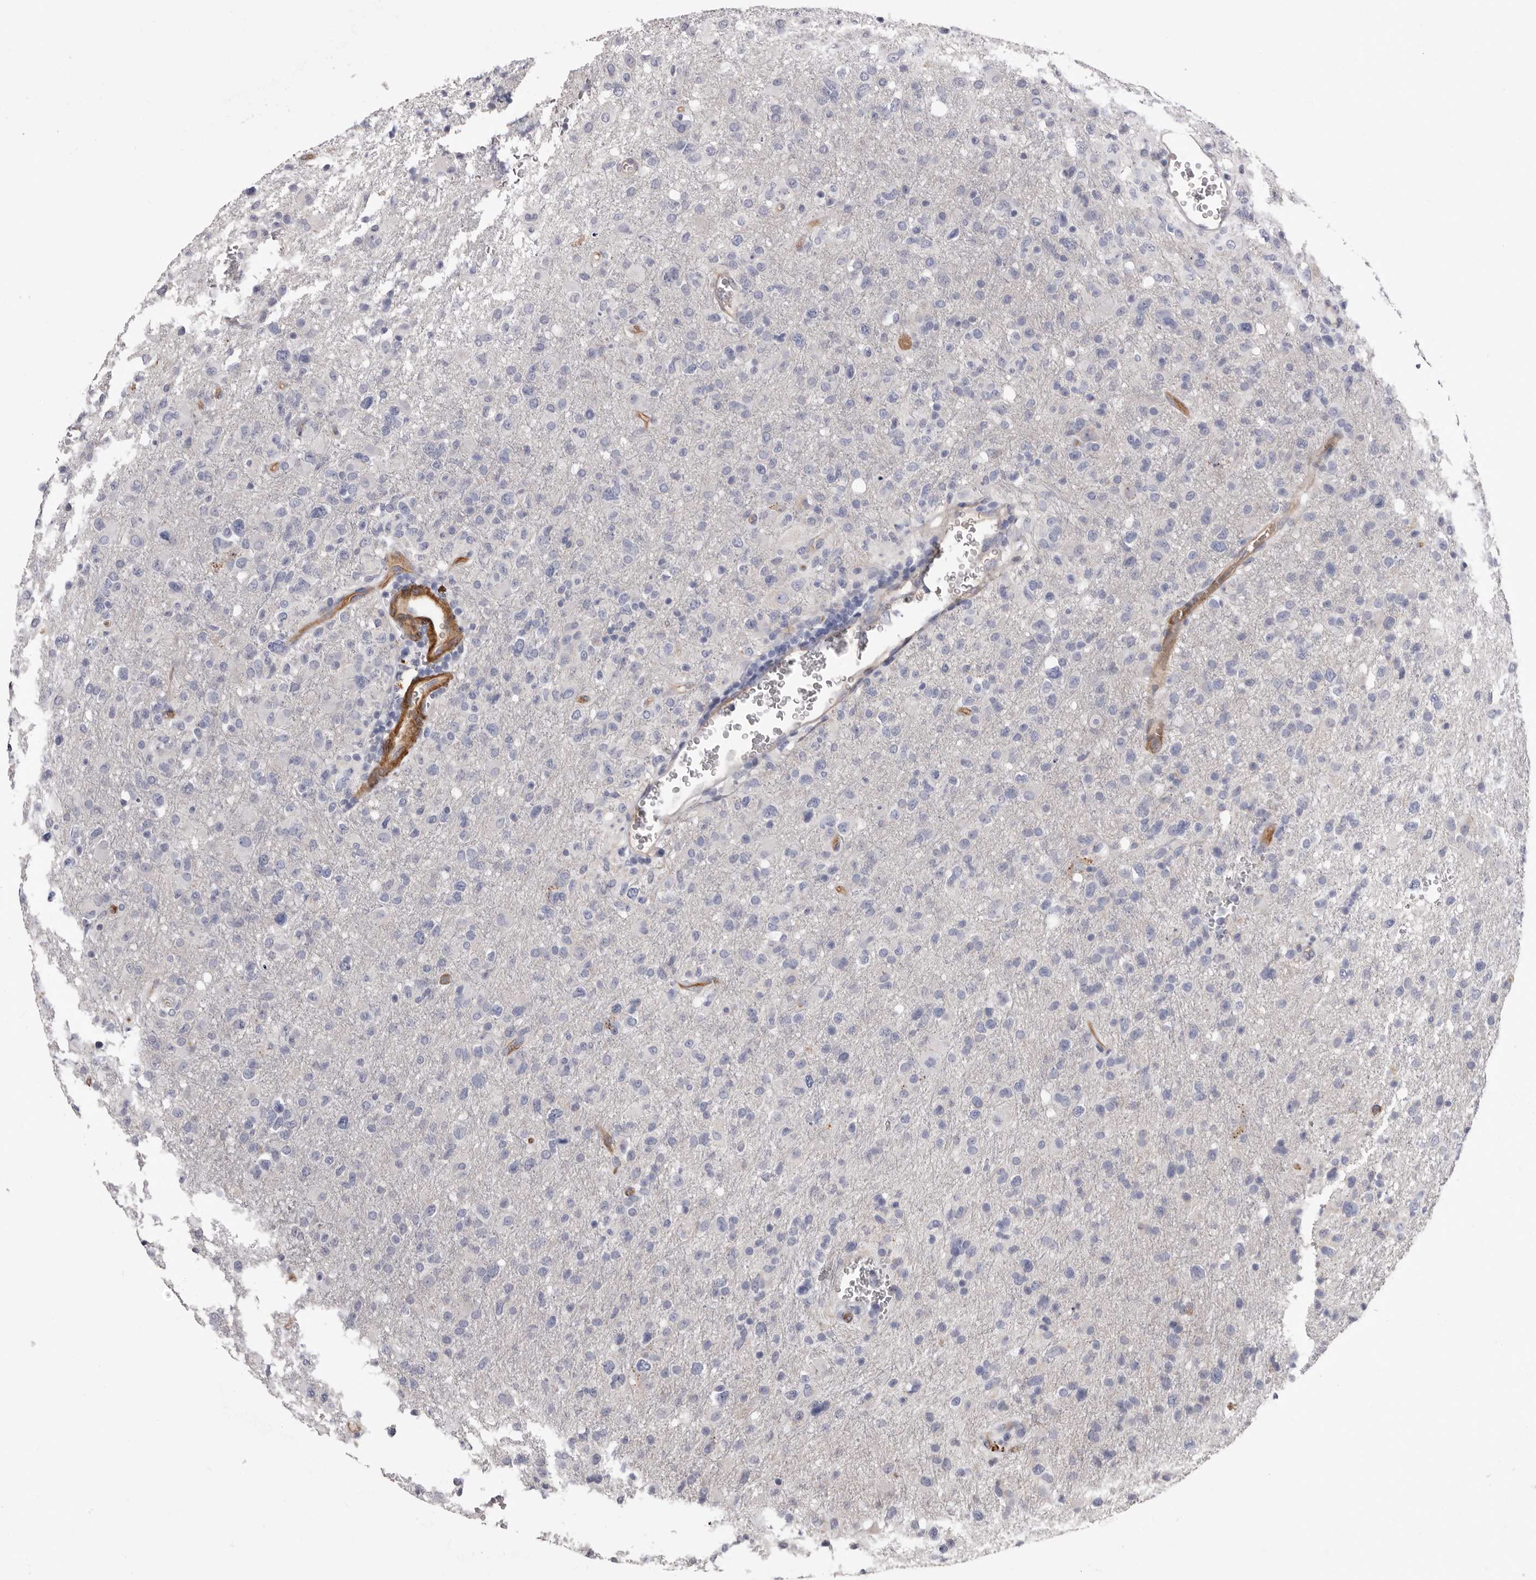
{"staining": {"intensity": "negative", "quantity": "none", "location": "none"}, "tissue": "glioma", "cell_type": "Tumor cells", "image_type": "cancer", "snomed": [{"axis": "morphology", "description": "Glioma, malignant, High grade"}, {"axis": "topography", "description": "Brain"}], "caption": "Immunohistochemistry (IHC) of human high-grade glioma (malignant) displays no staining in tumor cells.", "gene": "ADGRL4", "patient": {"sex": "female", "age": 57}}